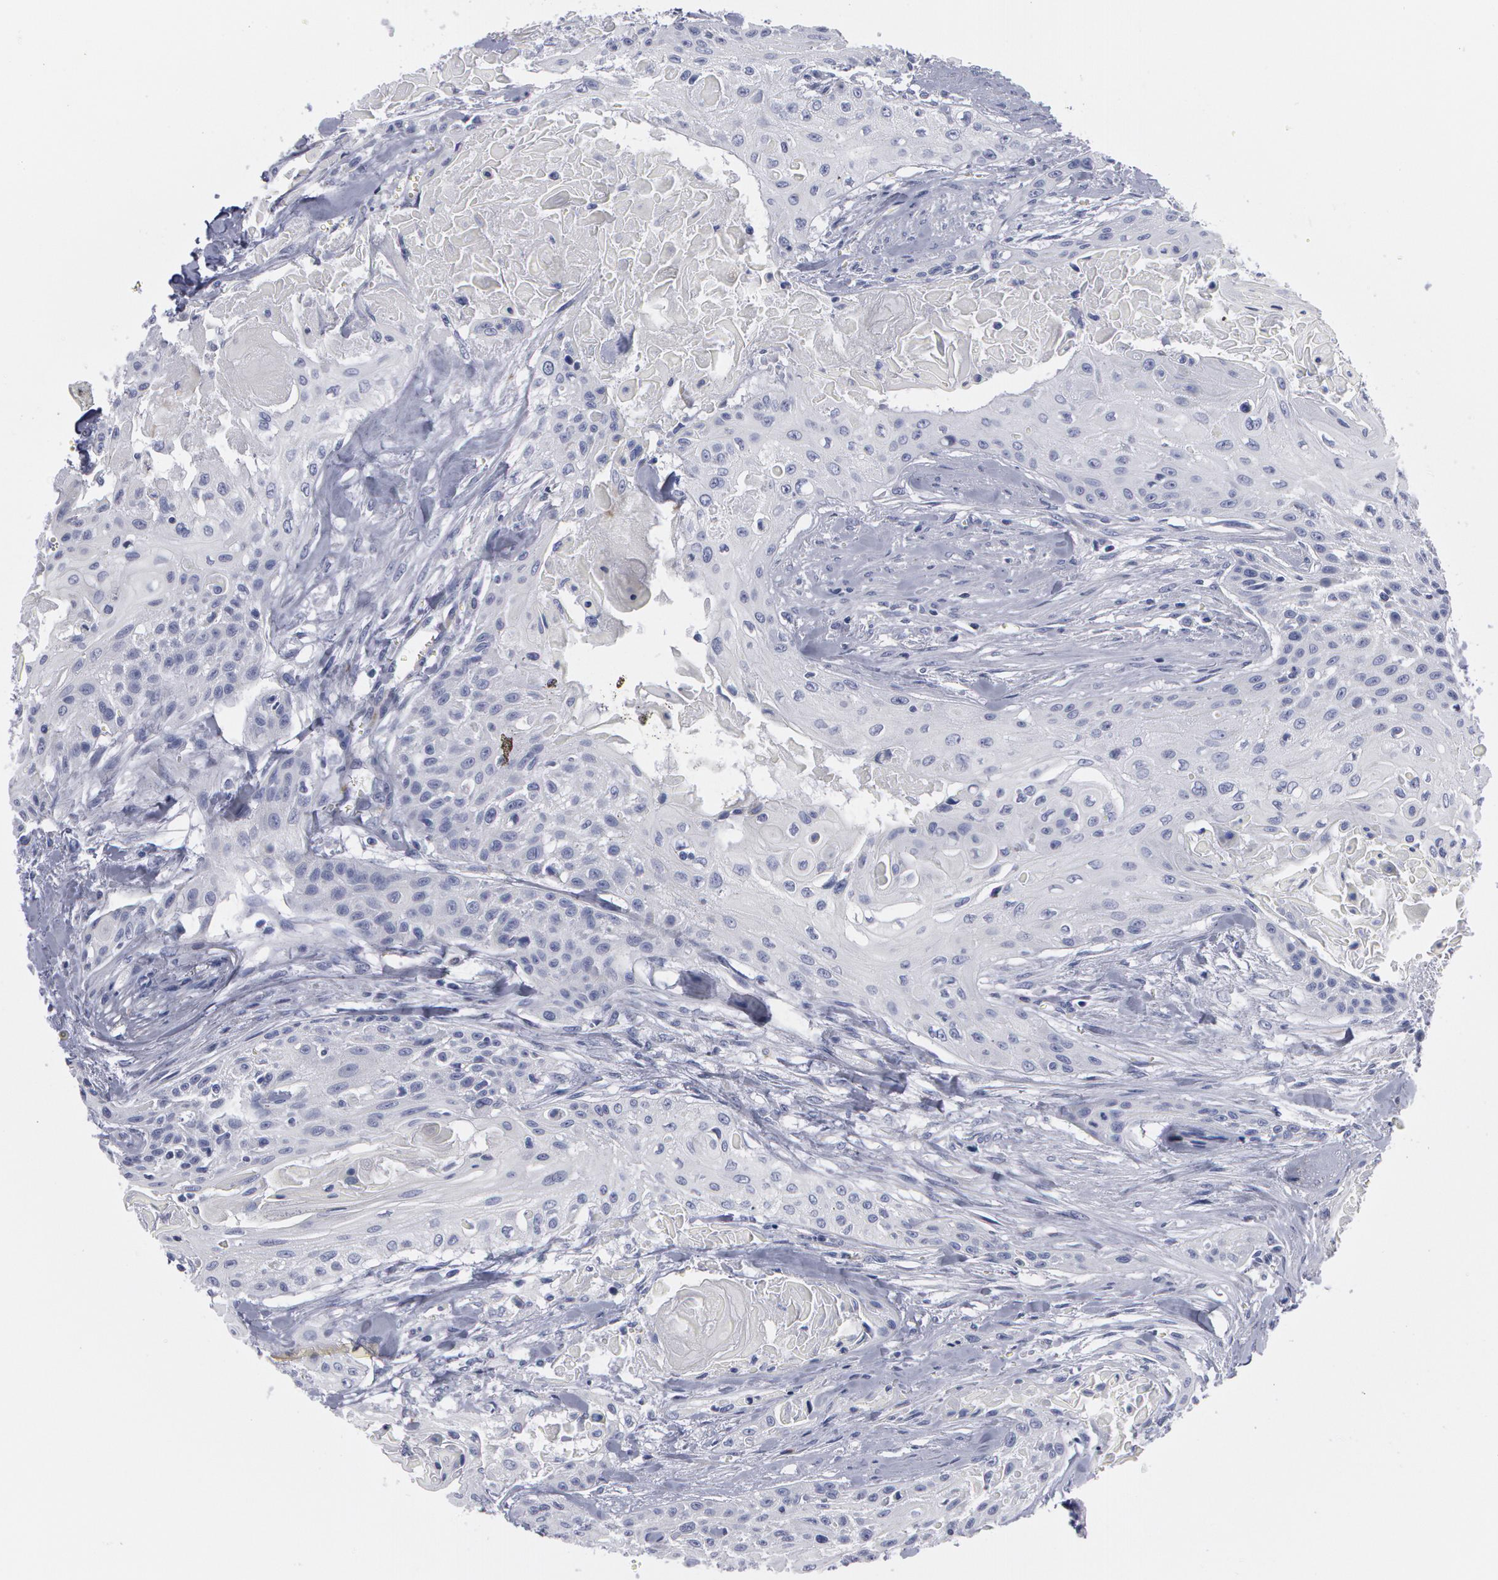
{"staining": {"intensity": "negative", "quantity": "none", "location": "none"}, "tissue": "head and neck cancer", "cell_type": "Tumor cells", "image_type": "cancer", "snomed": [{"axis": "morphology", "description": "Squamous cell carcinoma, NOS"}, {"axis": "morphology", "description": "Squamous cell carcinoma, metastatic, NOS"}, {"axis": "topography", "description": "Lymph node"}, {"axis": "topography", "description": "Salivary gland"}, {"axis": "topography", "description": "Head-Neck"}], "caption": "Tumor cells show no significant protein expression in metastatic squamous cell carcinoma (head and neck).", "gene": "SMC1B", "patient": {"sex": "female", "age": 74}}